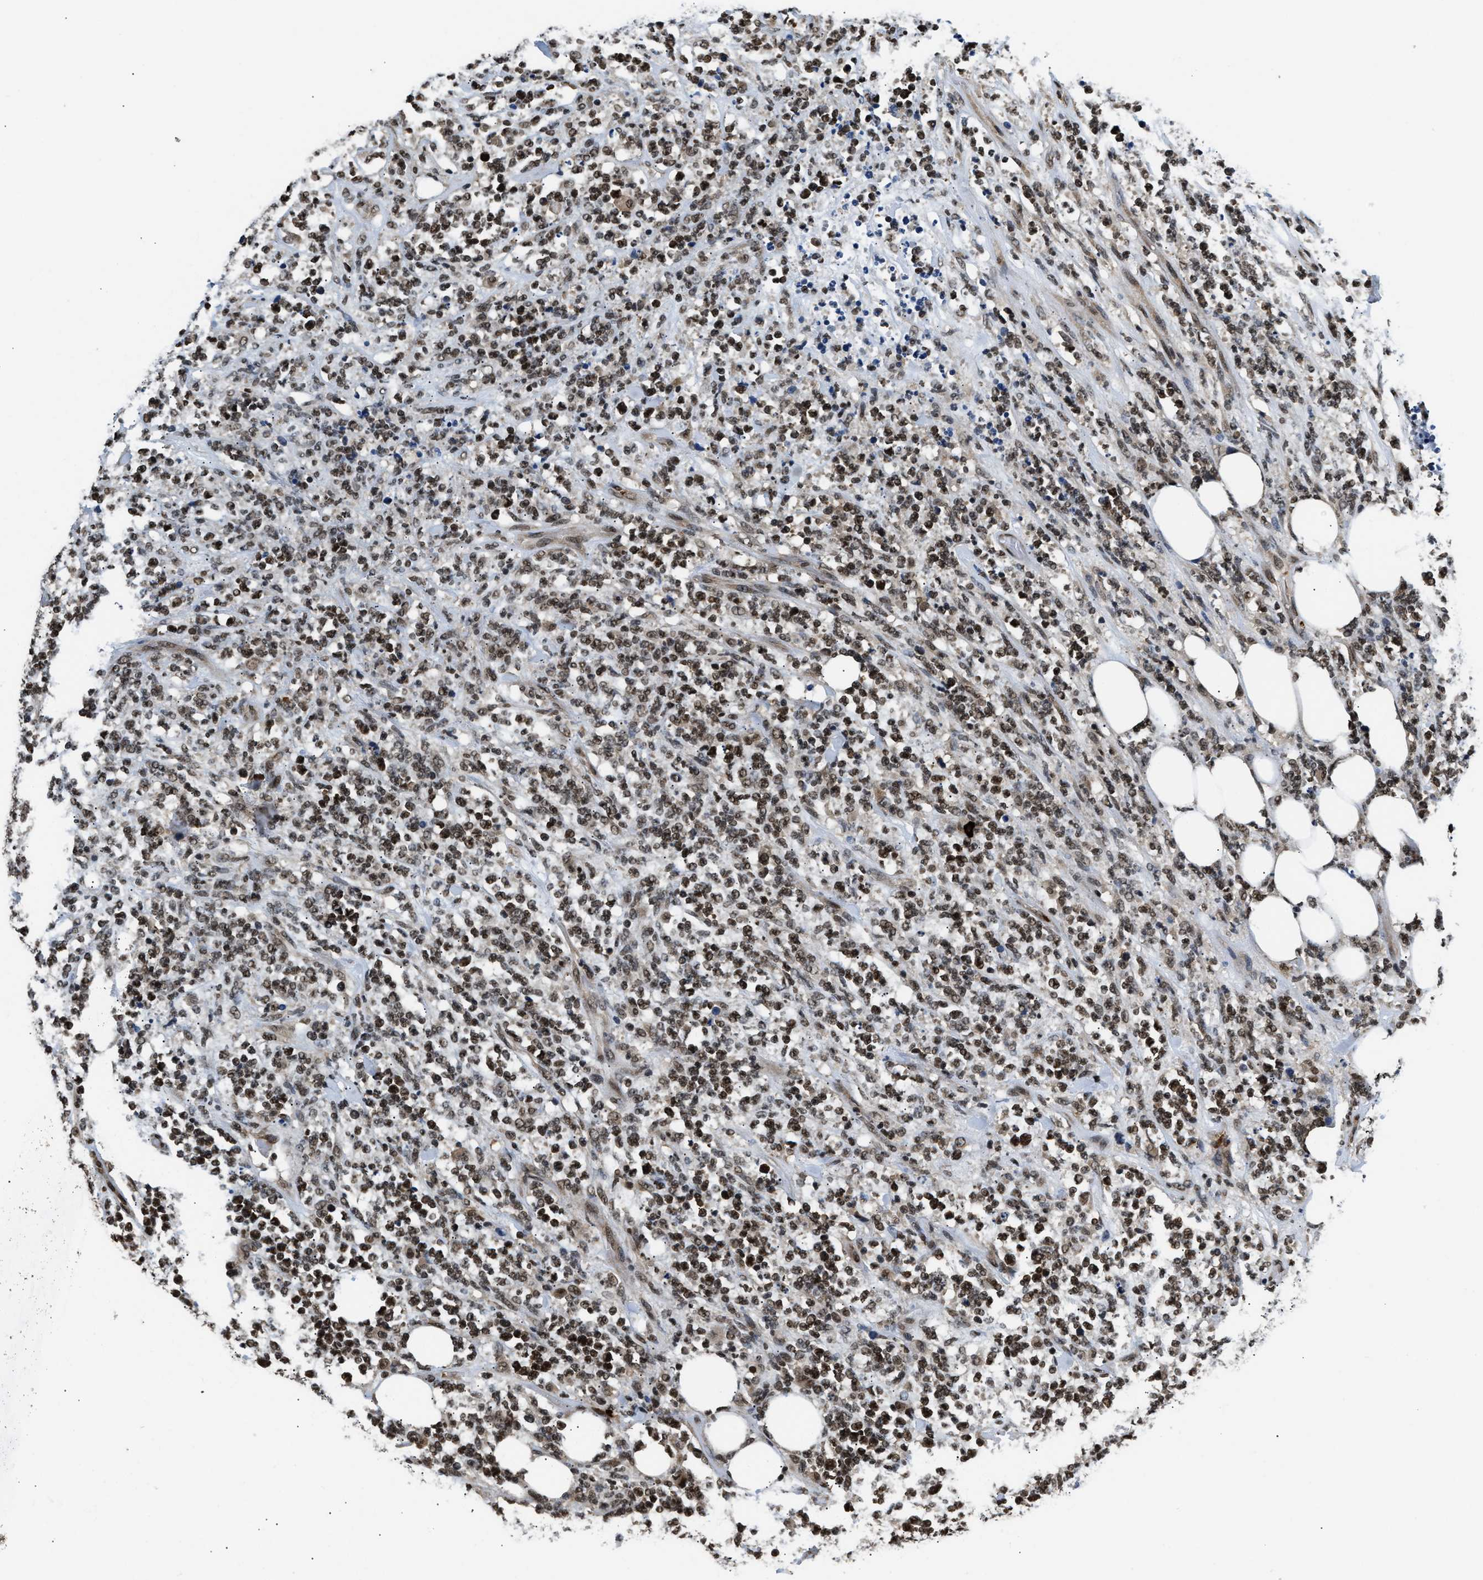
{"staining": {"intensity": "moderate", "quantity": ">75%", "location": "nuclear"}, "tissue": "lymphoma", "cell_type": "Tumor cells", "image_type": "cancer", "snomed": [{"axis": "morphology", "description": "Malignant lymphoma, non-Hodgkin's type, High grade"}, {"axis": "topography", "description": "Soft tissue"}], "caption": "Approximately >75% of tumor cells in lymphoma exhibit moderate nuclear protein staining as visualized by brown immunohistochemical staining.", "gene": "CCNDBP1", "patient": {"sex": "male", "age": 18}}